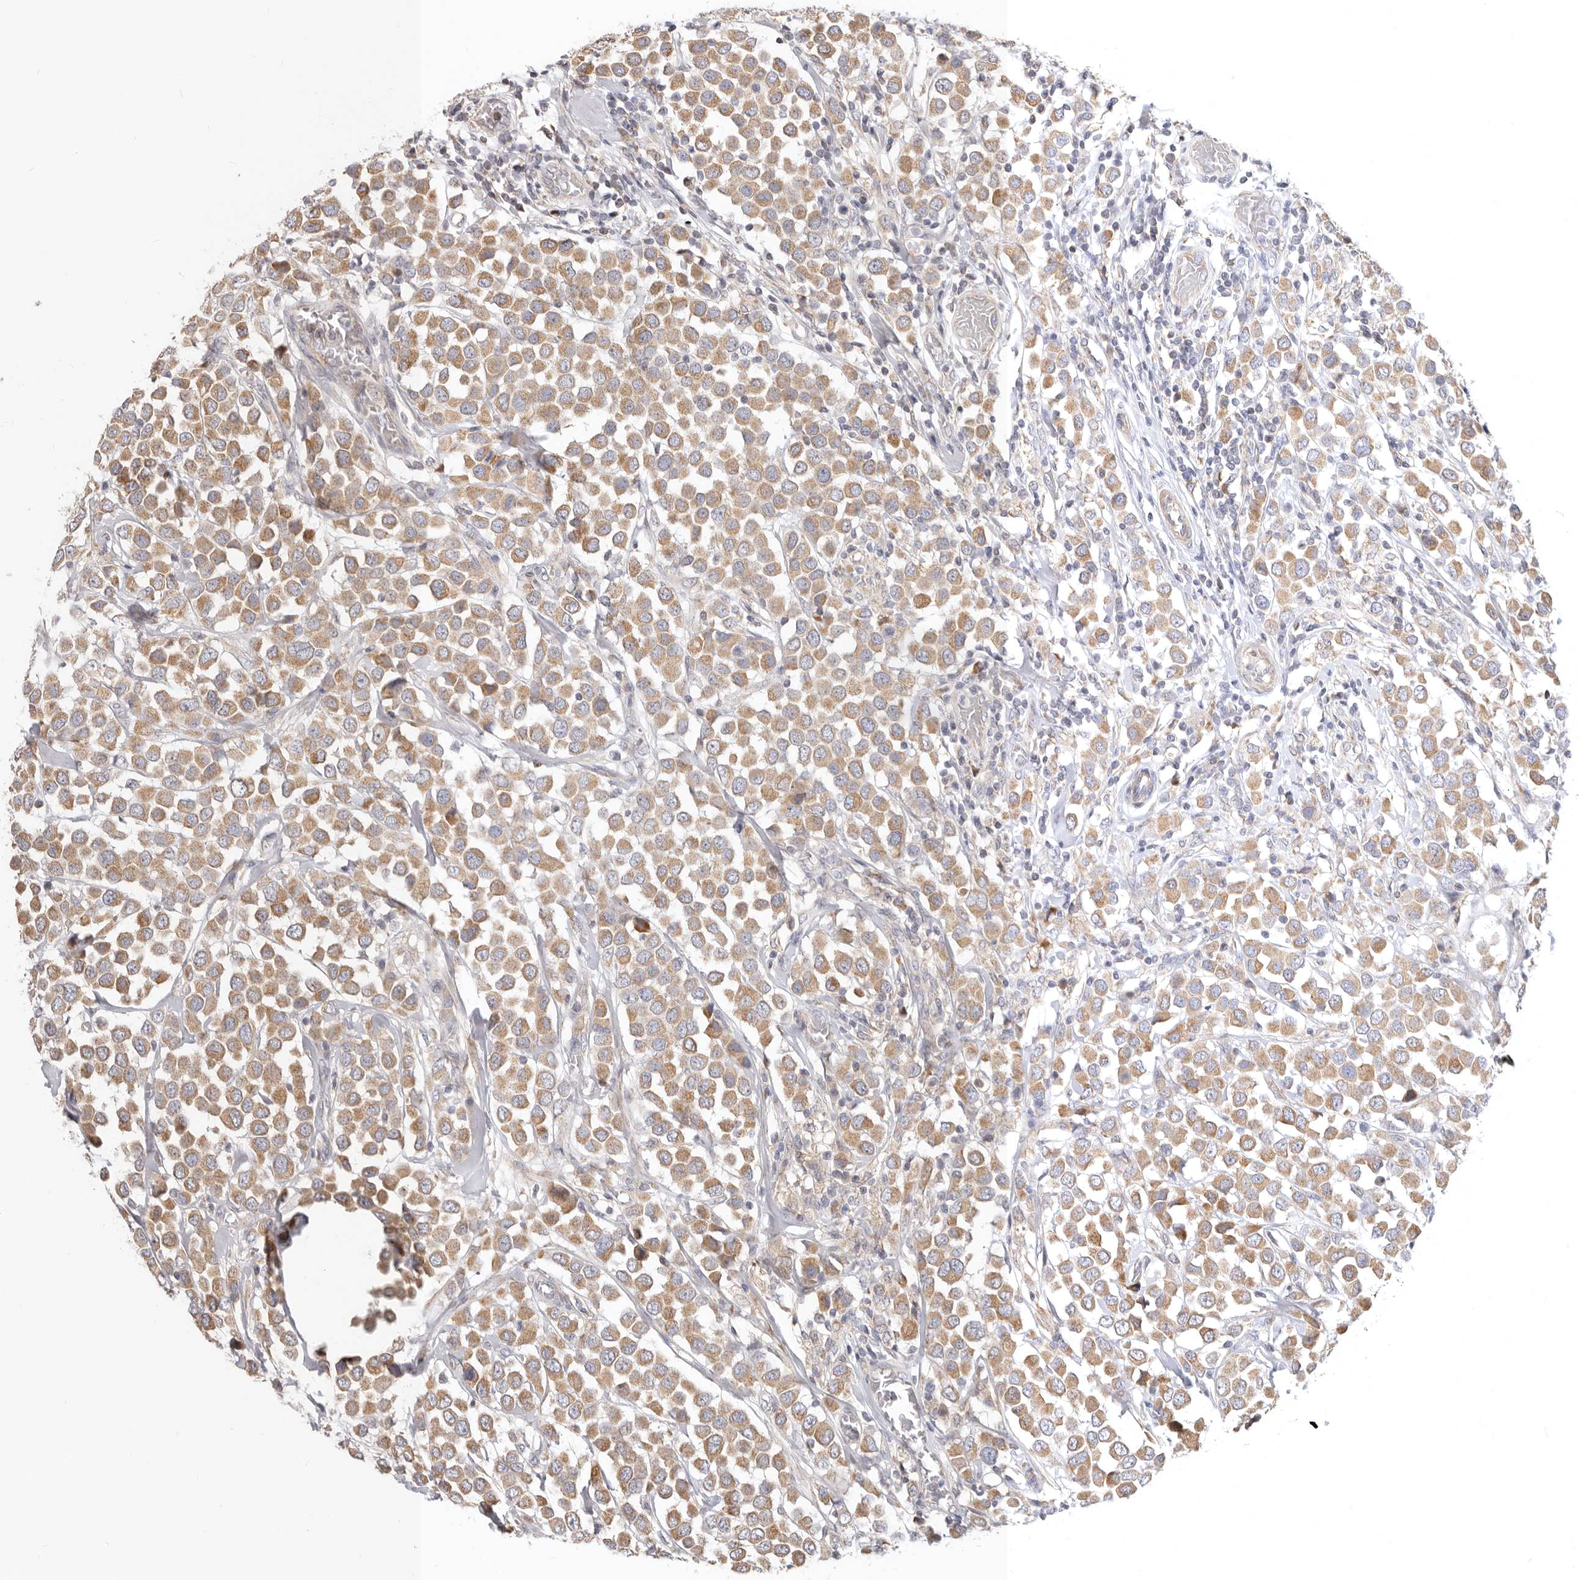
{"staining": {"intensity": "moderate", "quantity": ">75%", "location": "cytoplasmic/membranous"}, "tissue": "breast cancer", "cell_type": "Tumor cells", "image_type": "cancer", "snomed": [{"axis": "morphology", "description": "Duct carcinoma"}, {"axis": "topography", "description": "Breast"}], "caption": "This image demonstrates IHC staining of breast cancer, with medium moderate cytoplasmic/membranous positivity in approximately >75% of tumor cells.", "gene": "TFB2M", "patient": {"sex": "female", "age": 61}}